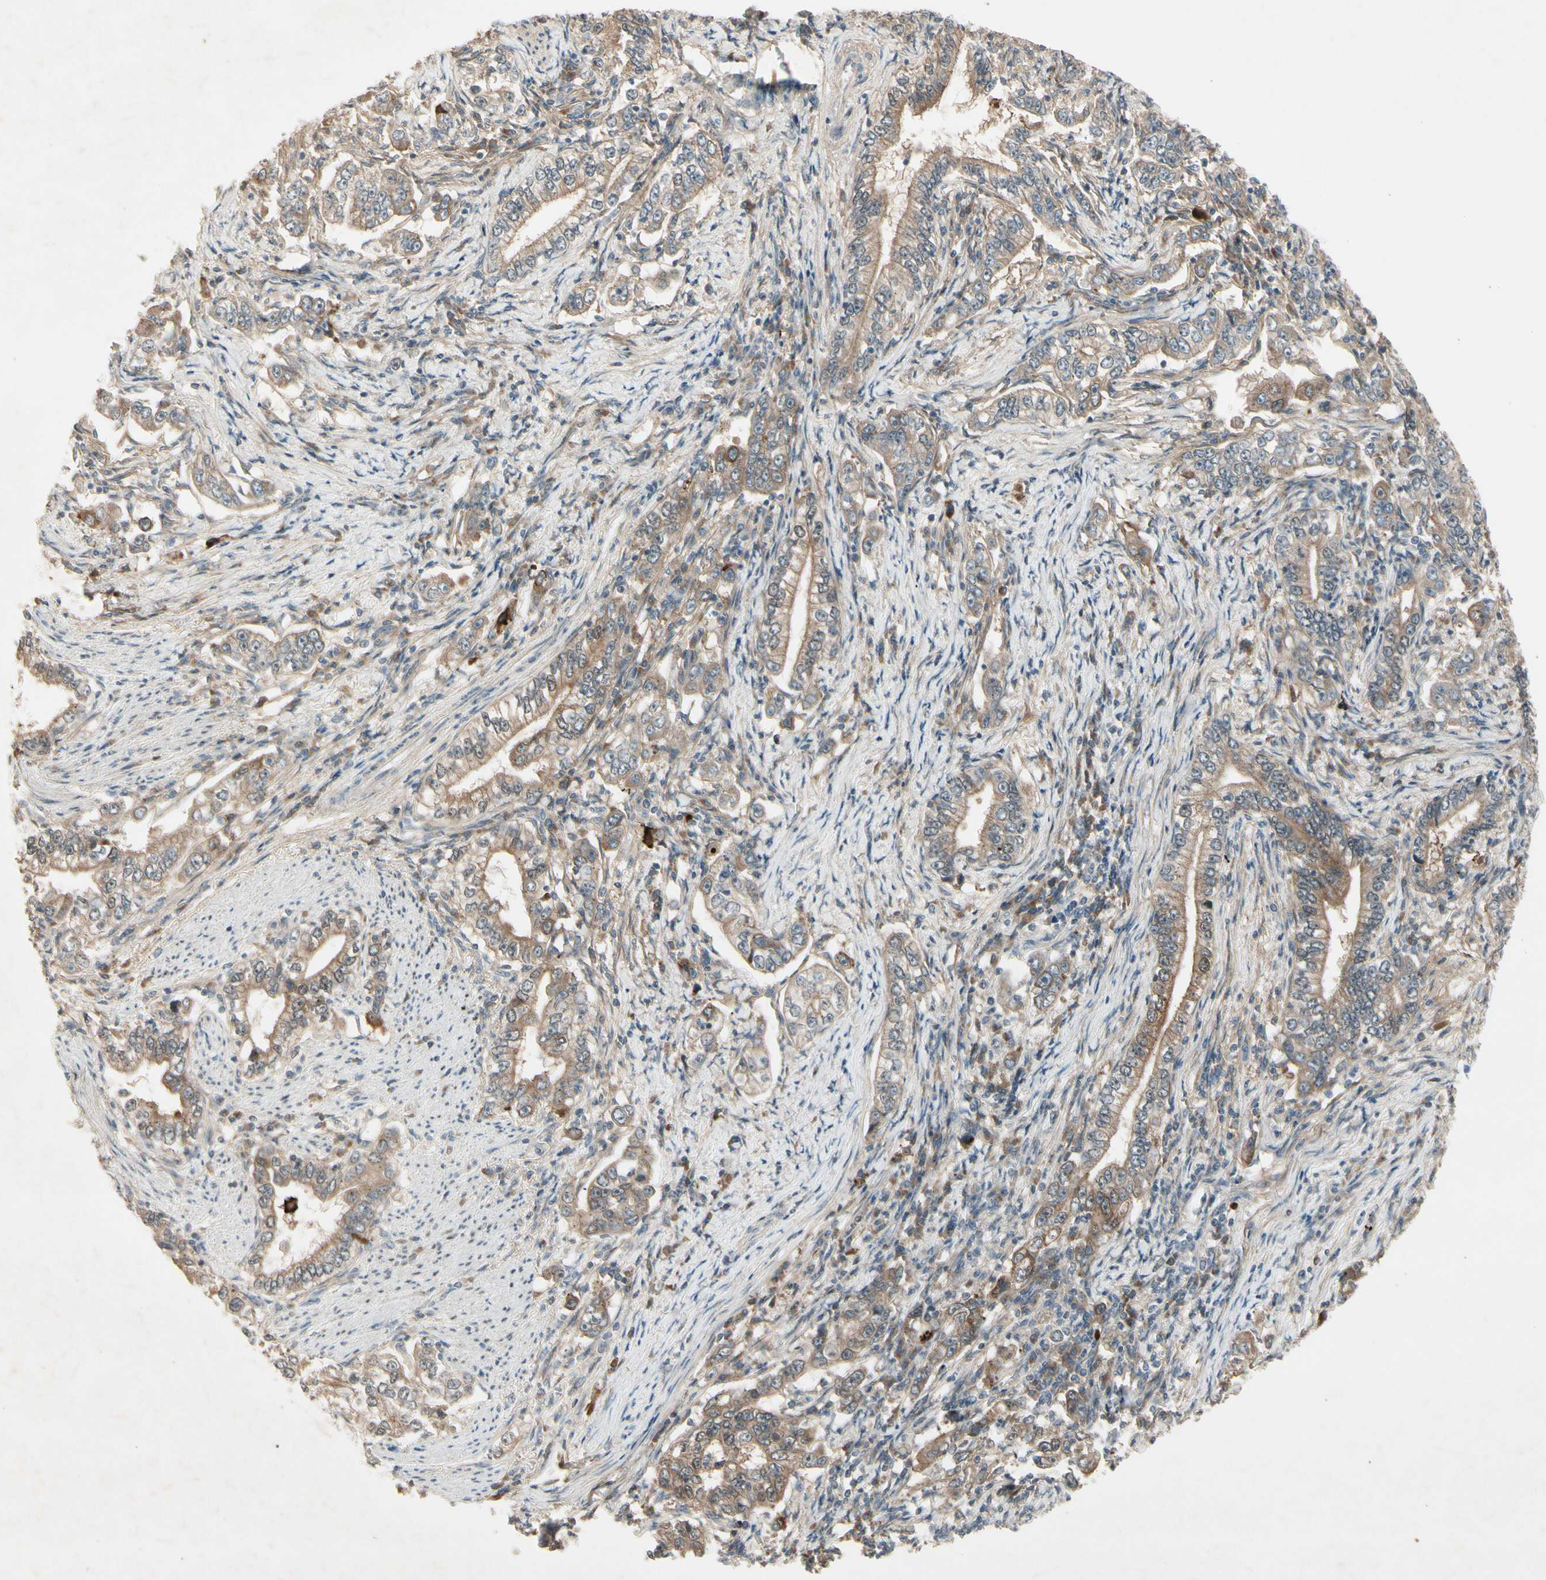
{"staining": {"intensity": "moderate", "quantity": ">75%", "location": "cytoplasmic/membranous"}, "tissue": "stomach cancer", "cell_type": "Tumor cells", "image_type": "cancer", "snomed": [{"axis": "morphology", "description": "Adenocarcinoma, NOS"}, {"axis": "topography", "description": "Stomach, lower"}], "caption": "Tumor cells demonstrate moderate cytoplasmic/membranous expression in about >75% of cells in stomach adenocarcinoma.", "gene": "FHDC1", "patient": {"sex": "female", "age": 72}}